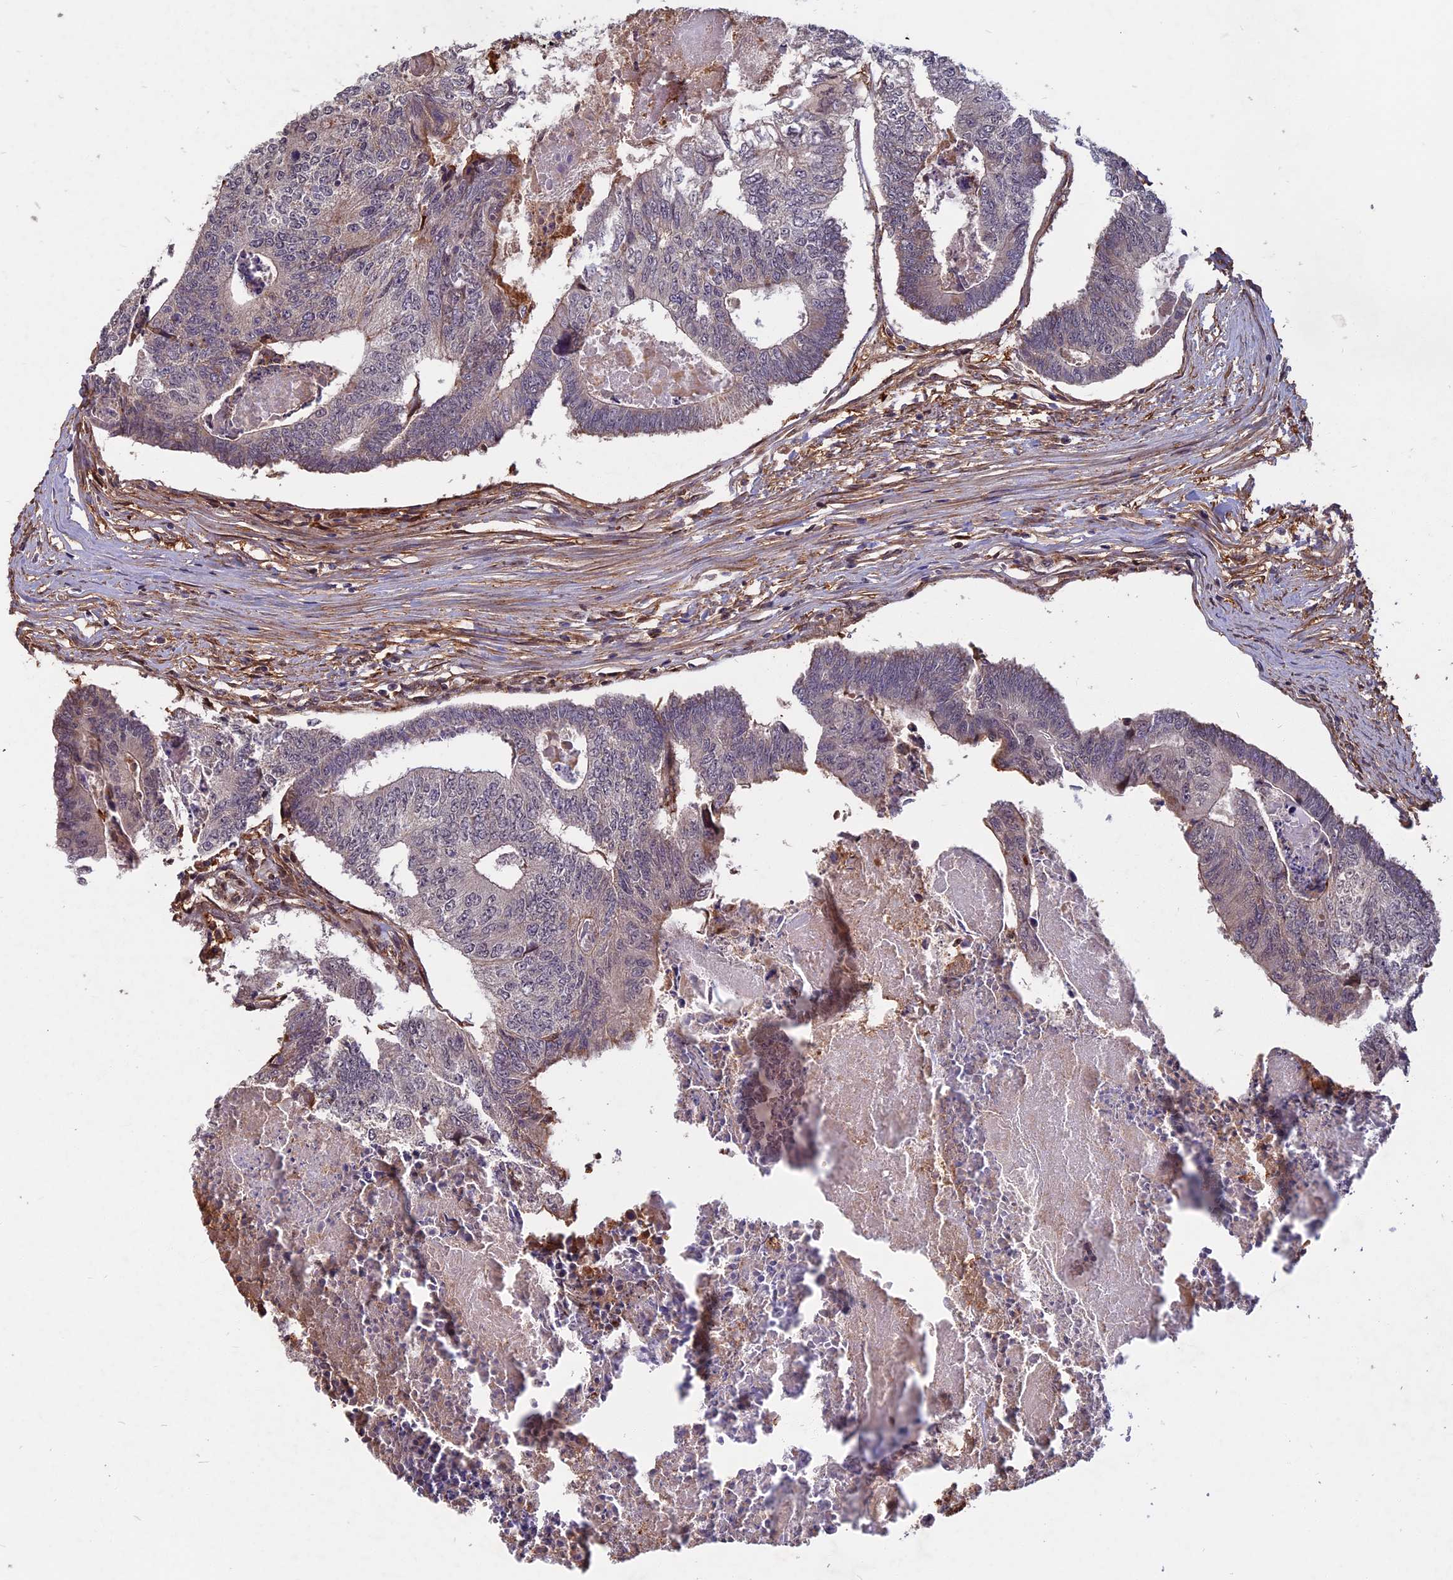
{"staining": {"intensity": "negative", "quantity": "none", "location": "none"}, "tissue": "colorectal cancer", "cell_type": "Tumor cells", "image_type": "cancer", "snomed": [{"axis": "morphology", "description": "Adenocarcinoma, NOS"}, {"axis": "topography", "description": "Colon"}], "caption": "Immunohistochemistry micrograph of human colorectal cancer stained for a protein (brown), which reveals no positivity in tumor cells. (DAB immunohistochemistry, high magnification).", "gene": "SPG11", "patient": {"sex": "female", "age": 67}}